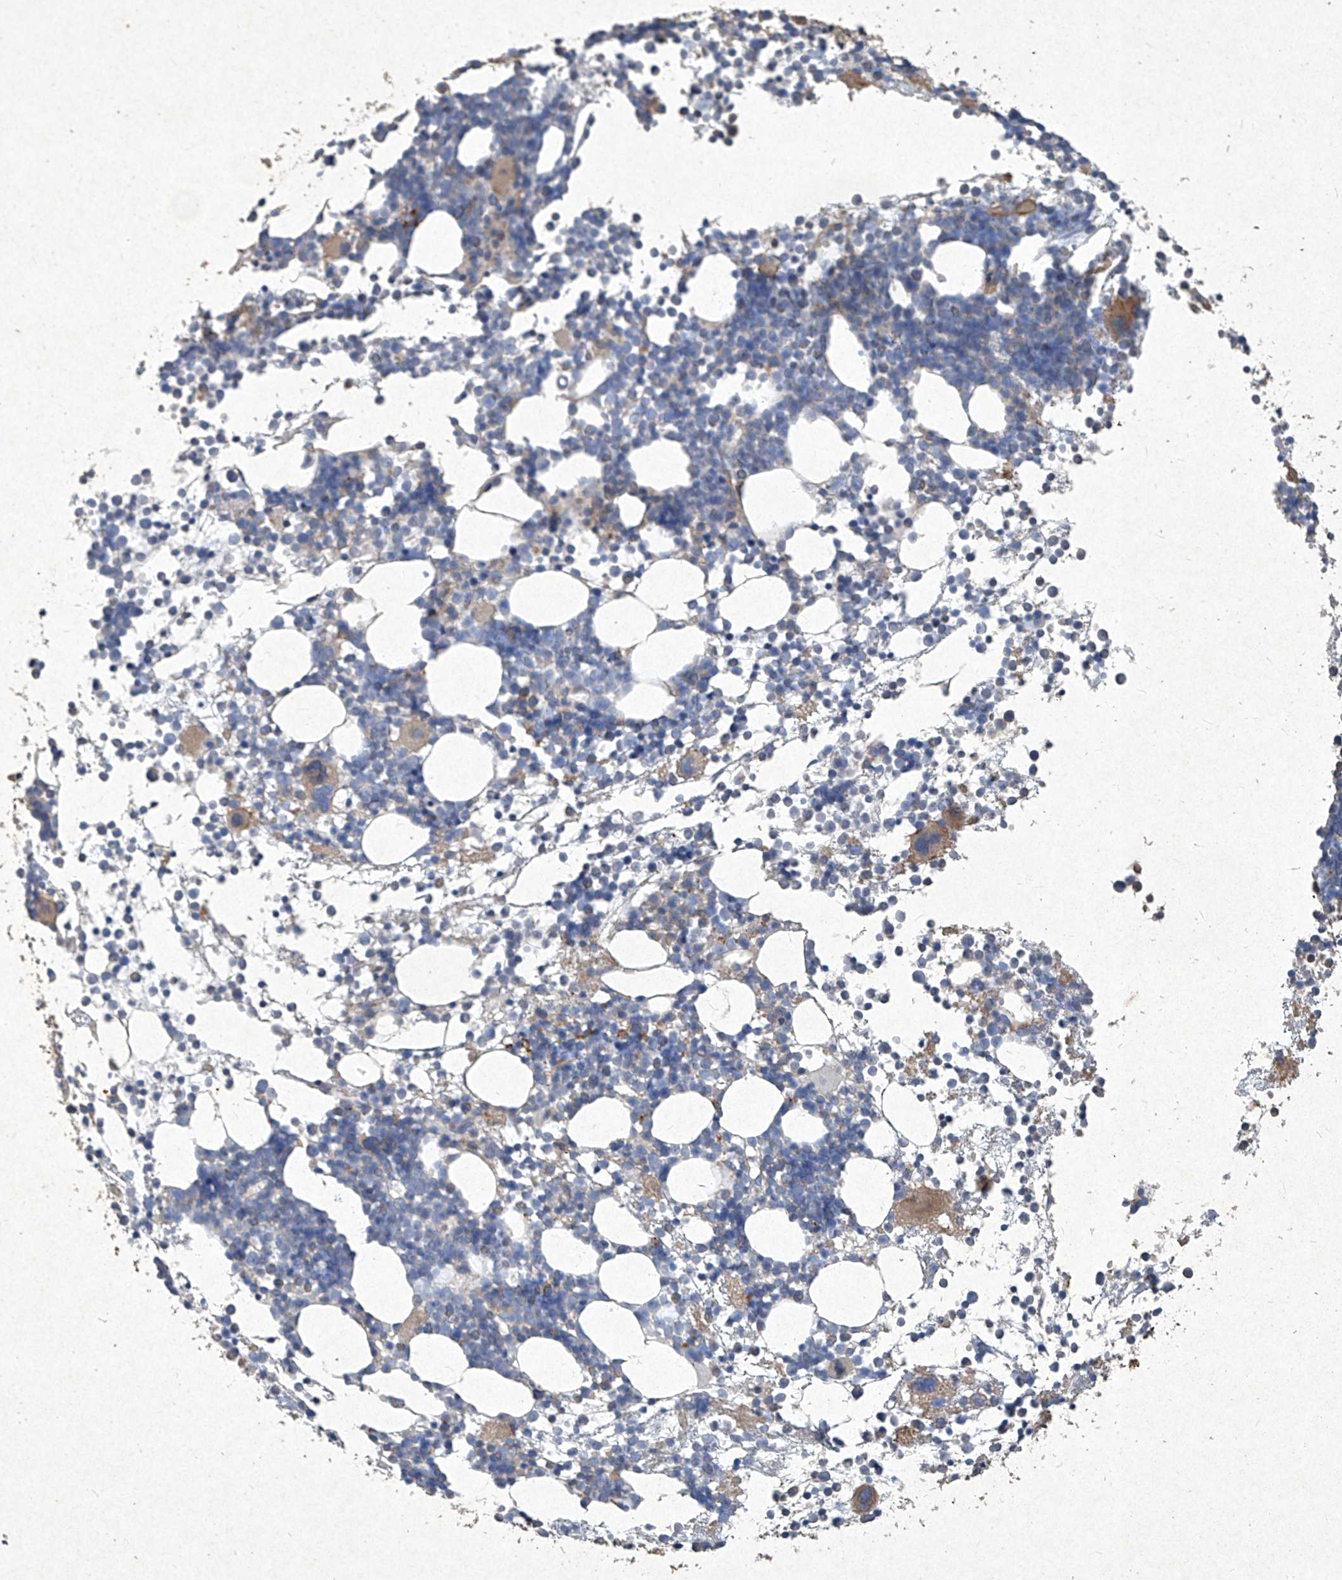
{"staining": {"intensity": "moderate", "quantity": "<25%", "location": "cytoplasmic/membranous"}, "tissue": "bone marrow", "cell_type": "Hematopoietic cells", "image_type": "normal", "snomed": [{"axis": "morphology", "description": "Normal tissue, NOS"}, {"axis": "topography", "description": "Bone marrow"}], "caption": "A histopathology image of human bone marrow stained for a protein displays moderate cytoplasmic/membranous brown staining in hematopoietic cells. (IHC, brightfield microscopy, high magnification).", "gene": "MED16", "patient": {"sex": "female", "age": 57}}